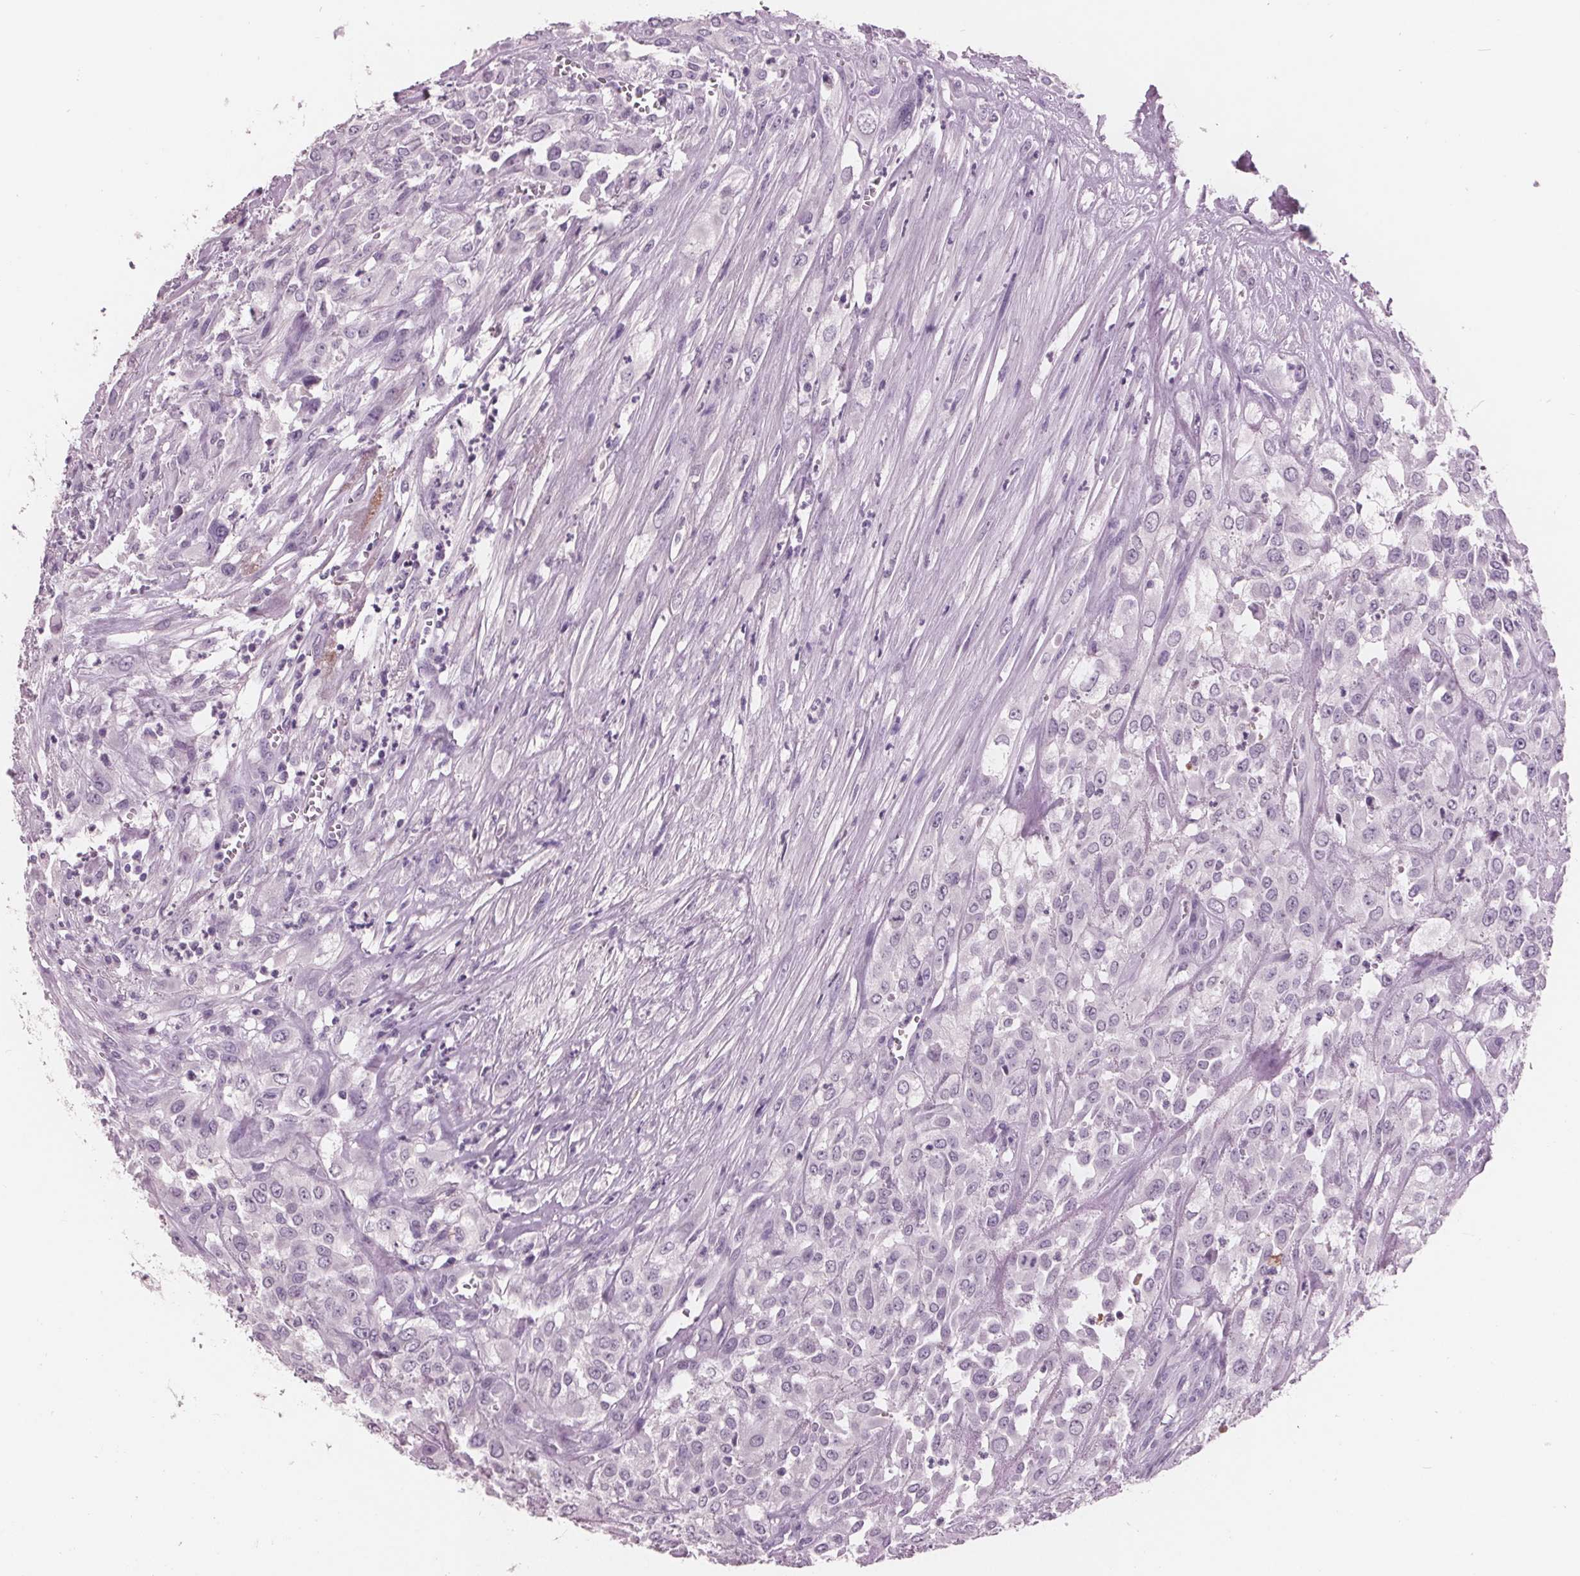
{"staining": {"intensity": "negative", "quantity": "none", "location": "none"}, "tissue": "urothelial cancer", "cell_type": "Tumor cells", "image_type": "cancer", "snomed": [{"axis": "morphology", "description": "Urothelial carcinoma, High grade"}, {"axis": "topography", "description": "Urinary bladder"}], "caption": "There is no significant staining in tumor cells of urothelial carcinoma (high-grade).", "gene": "AMBP", "patient": {"sex": "male", "age": 67}}